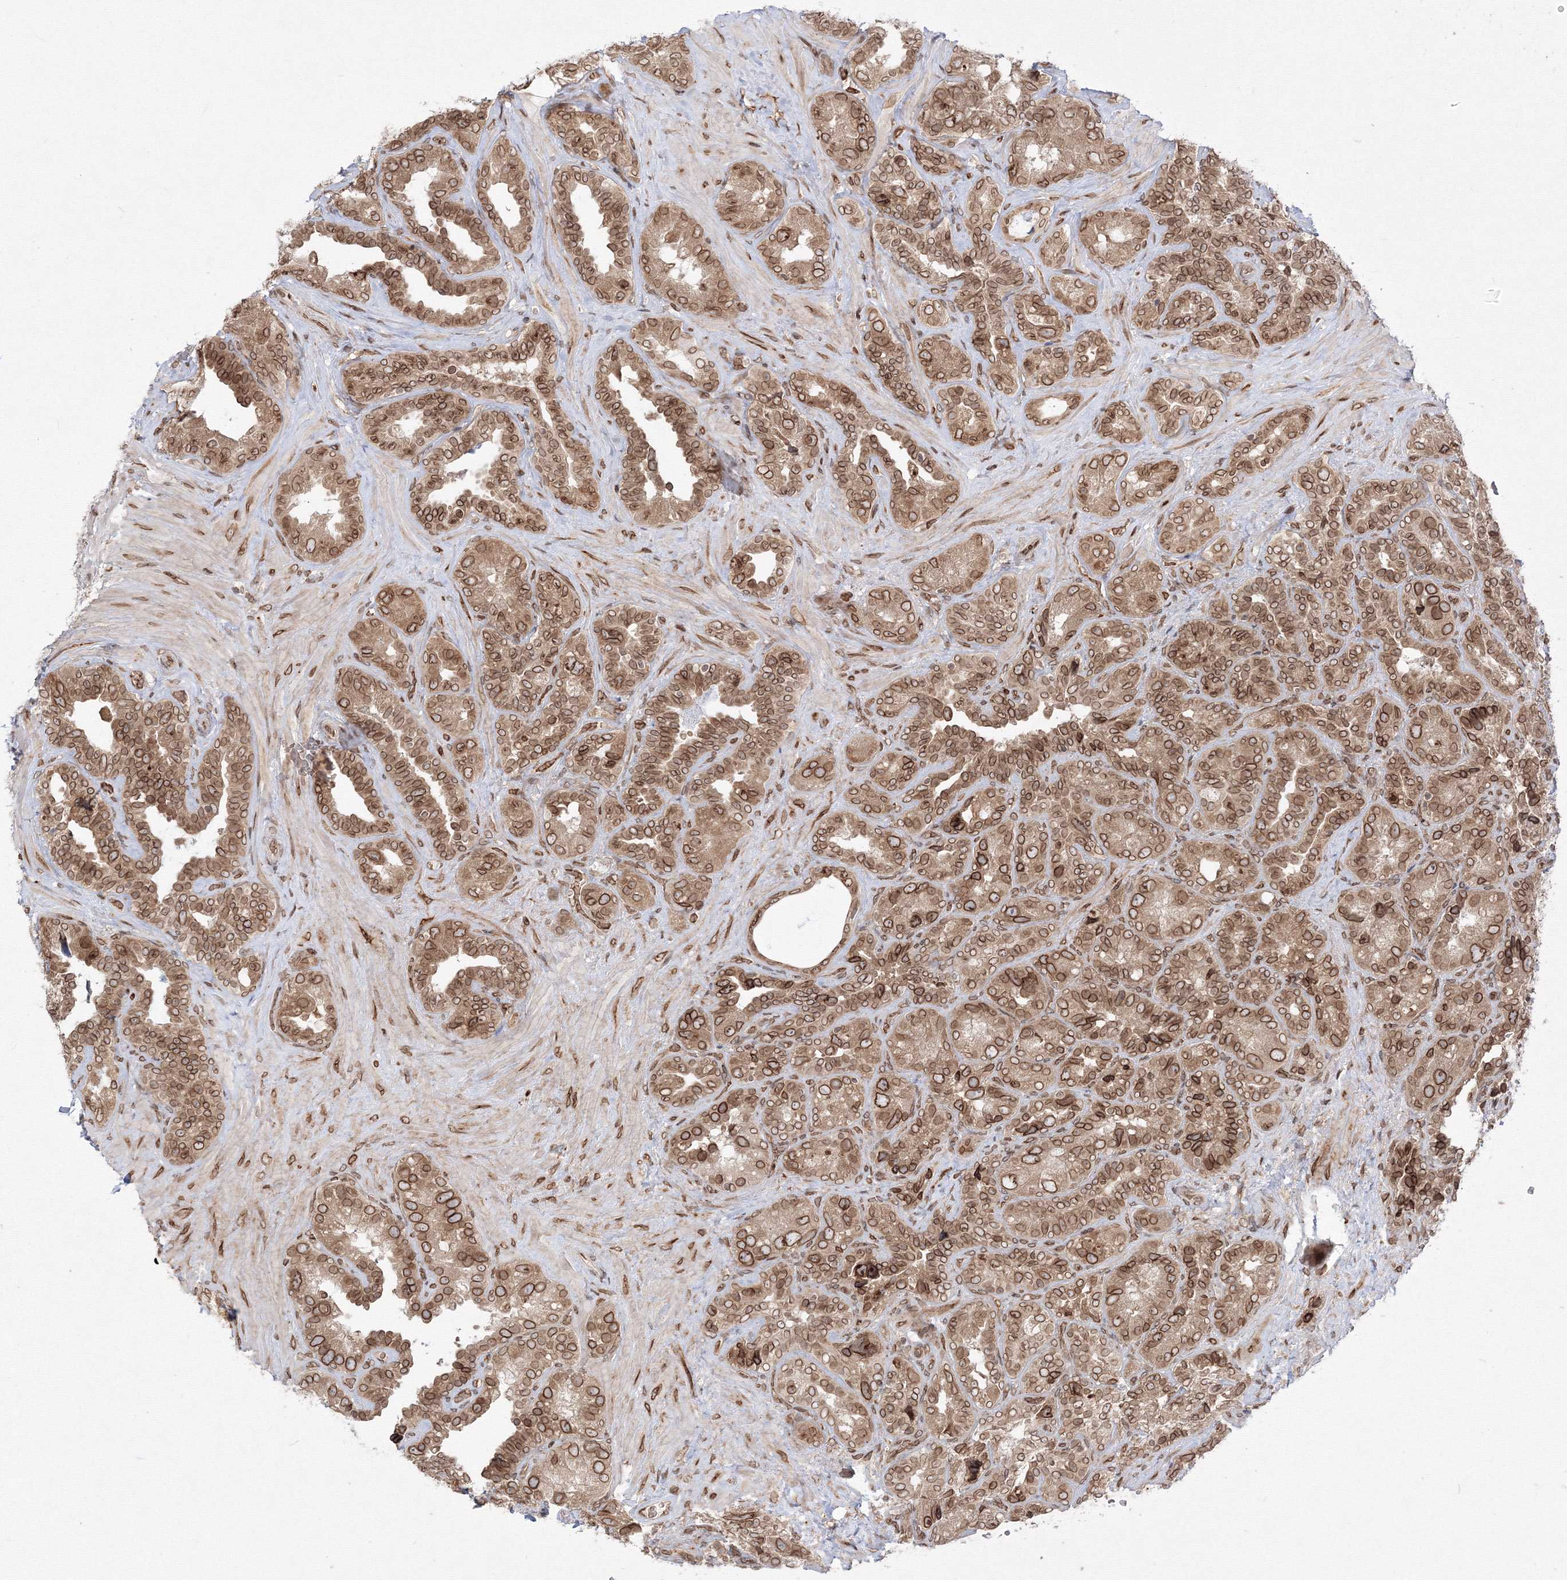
{"staining": {"intensity": "moderate", "quantity": ">75%", "location": "cytoplasmic/membranous,nuclear"}, "tissue": "seminal vesicle", "cell_type": "Glandular cells", "image_type": "normal", "snomed": [{"axis": "morphology", "description": "Normal tissue, NOS"}, {"axis": "topography", "description": "Seminal veicle"}, {"axis": "topography", "description": "Peripheral nerve tissue"}], "caption": "Immunohistochemistry of benign human seminal vesicle reveals medium levels of moderate cytoplasmic/membranous,nuclear expression in about >75% of glandular cells.", "gene": "DNAJB2", "patient": {"sex": "male", "age": 67}}